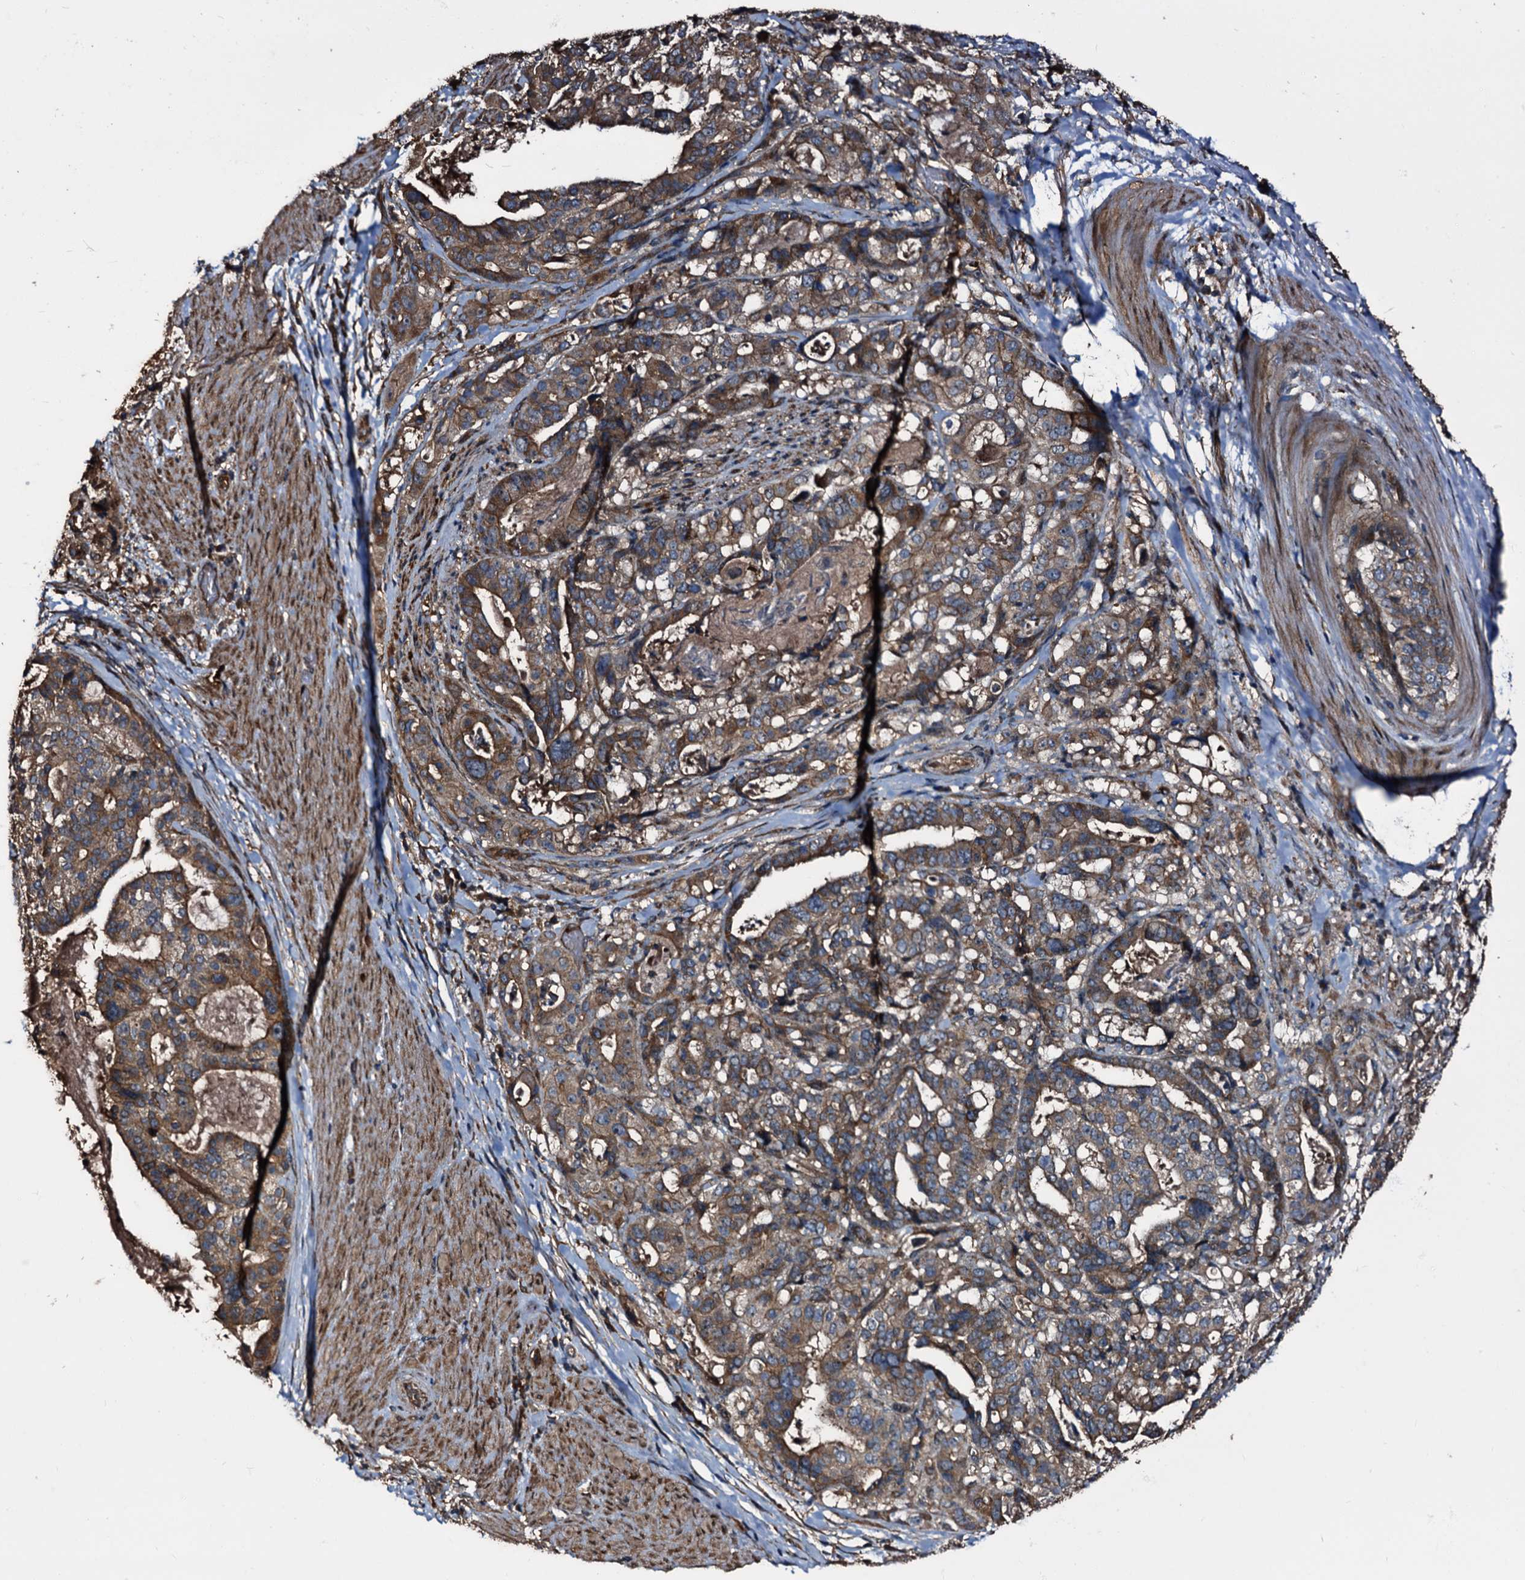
{"staining": {"intensity": "moderate", "quantity": ">75%", "location": "cytoplasmic/membranous"}, "tissue": "stomach cancer", "cell_type": "Tumor cells", "image_type": "cancer", "snomed": [{"axis": "morphology", "description": "Adenocarcinoma, NOS"}, {"axis": "topography", "description": "Stomach"}], "caption": "There is medium levels of moderate cytoplasmic/membranous staining in tumor cells of stomach adenocarcinoma, as demonstrated by immunohistochemical staining (brown color).", "gene": "PEX5", "patient": {"sex": "male", "age": 48}}